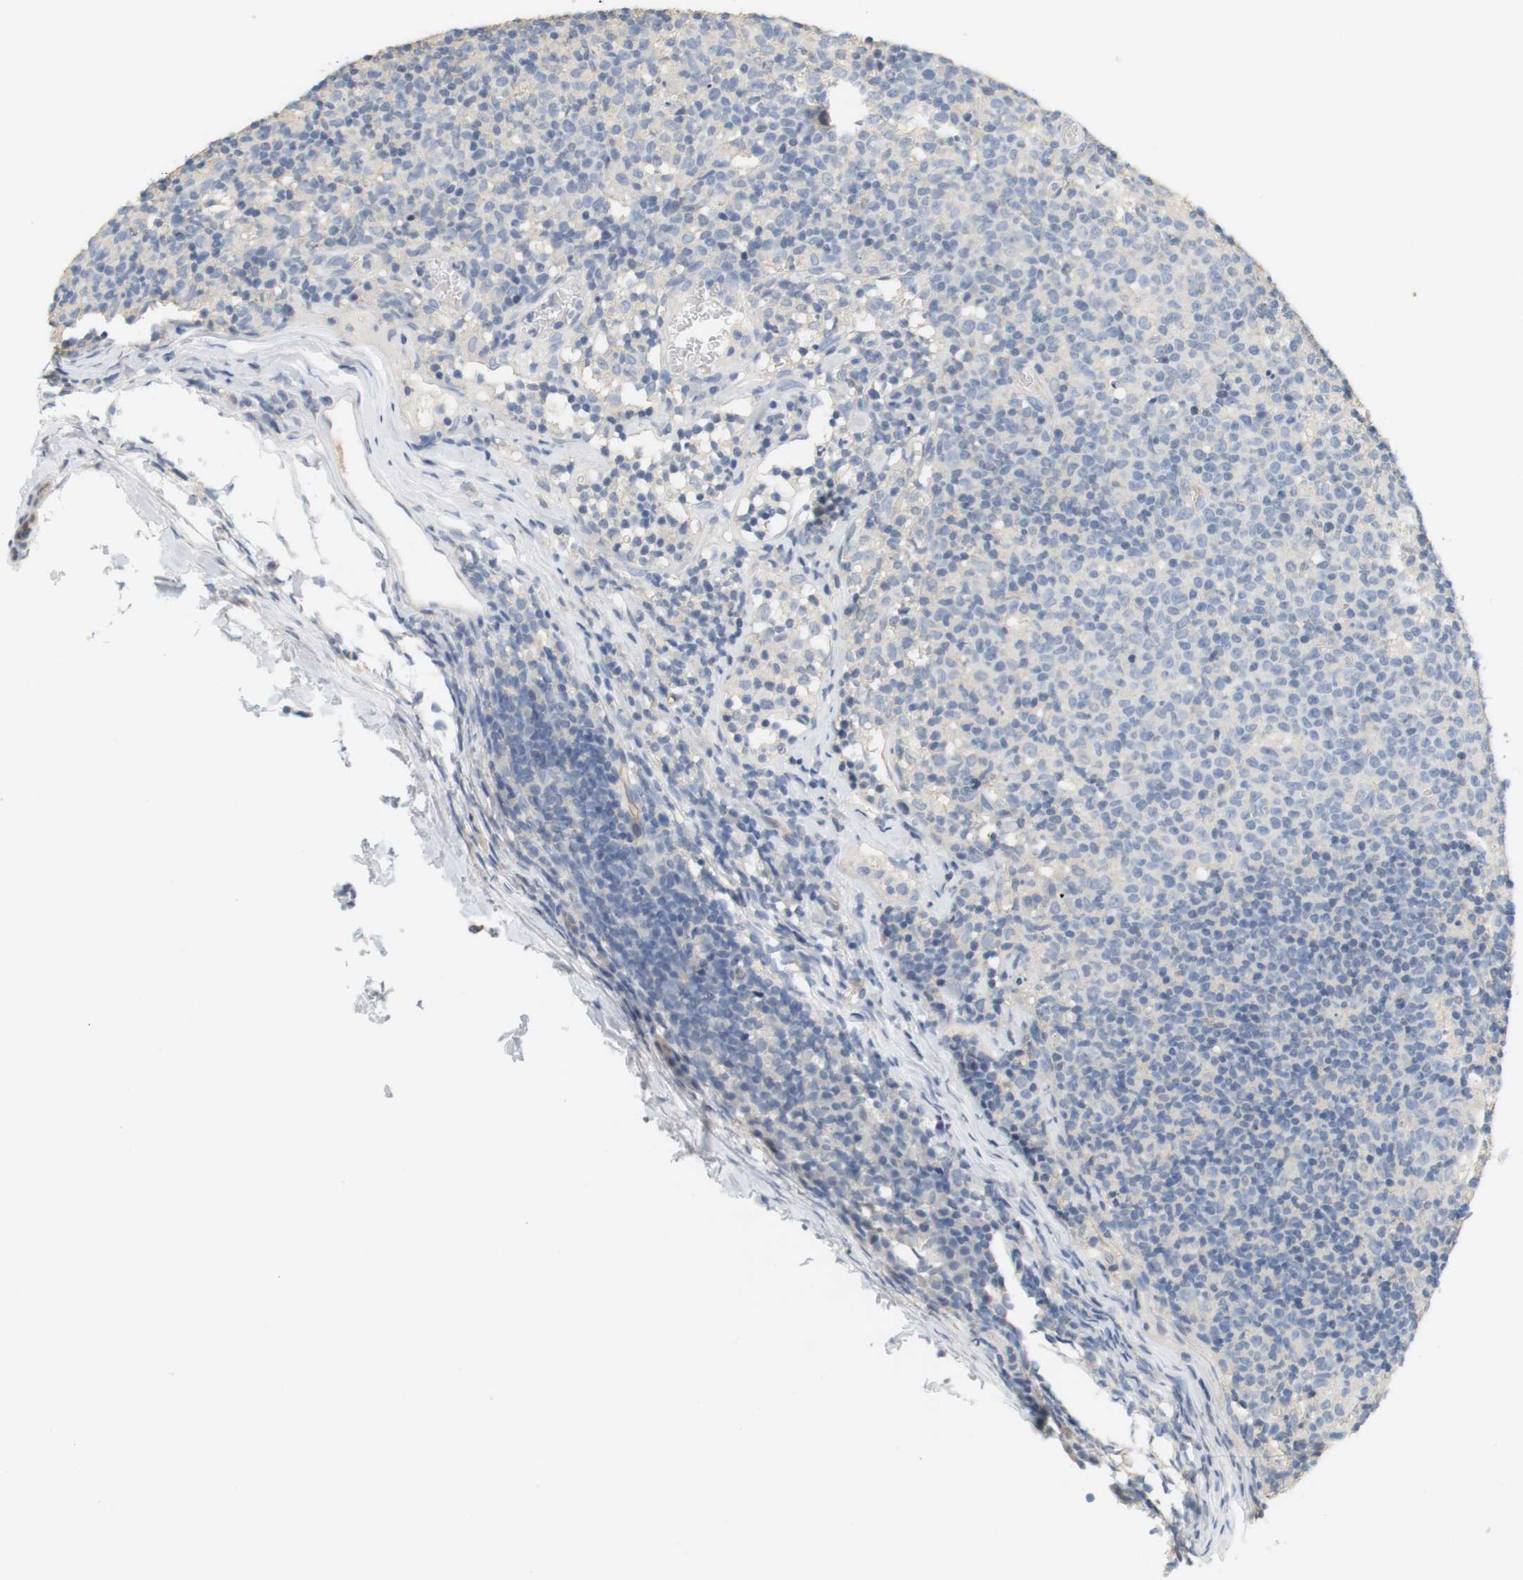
{"staining": {"intensity": "negative", "quantity": "none", "location": "none"}, "tissue": "lymph node", "cell_type": "Germinal center cells", "image_type": "normal", "snomed": [{"axis": "morphology", "description": "Normal tissue, NOS"}, {"axis": "morphology", "description": "Inflammation, NOS"}, {"axis": "topography", "description": "Lymph node"}], "caption": "Immunohistochemical staining of normal human lymph node reveals no significant positivity in germinal center cells.", "gene": "OSR1", "patient": {"sex": "male", "age": 55}}